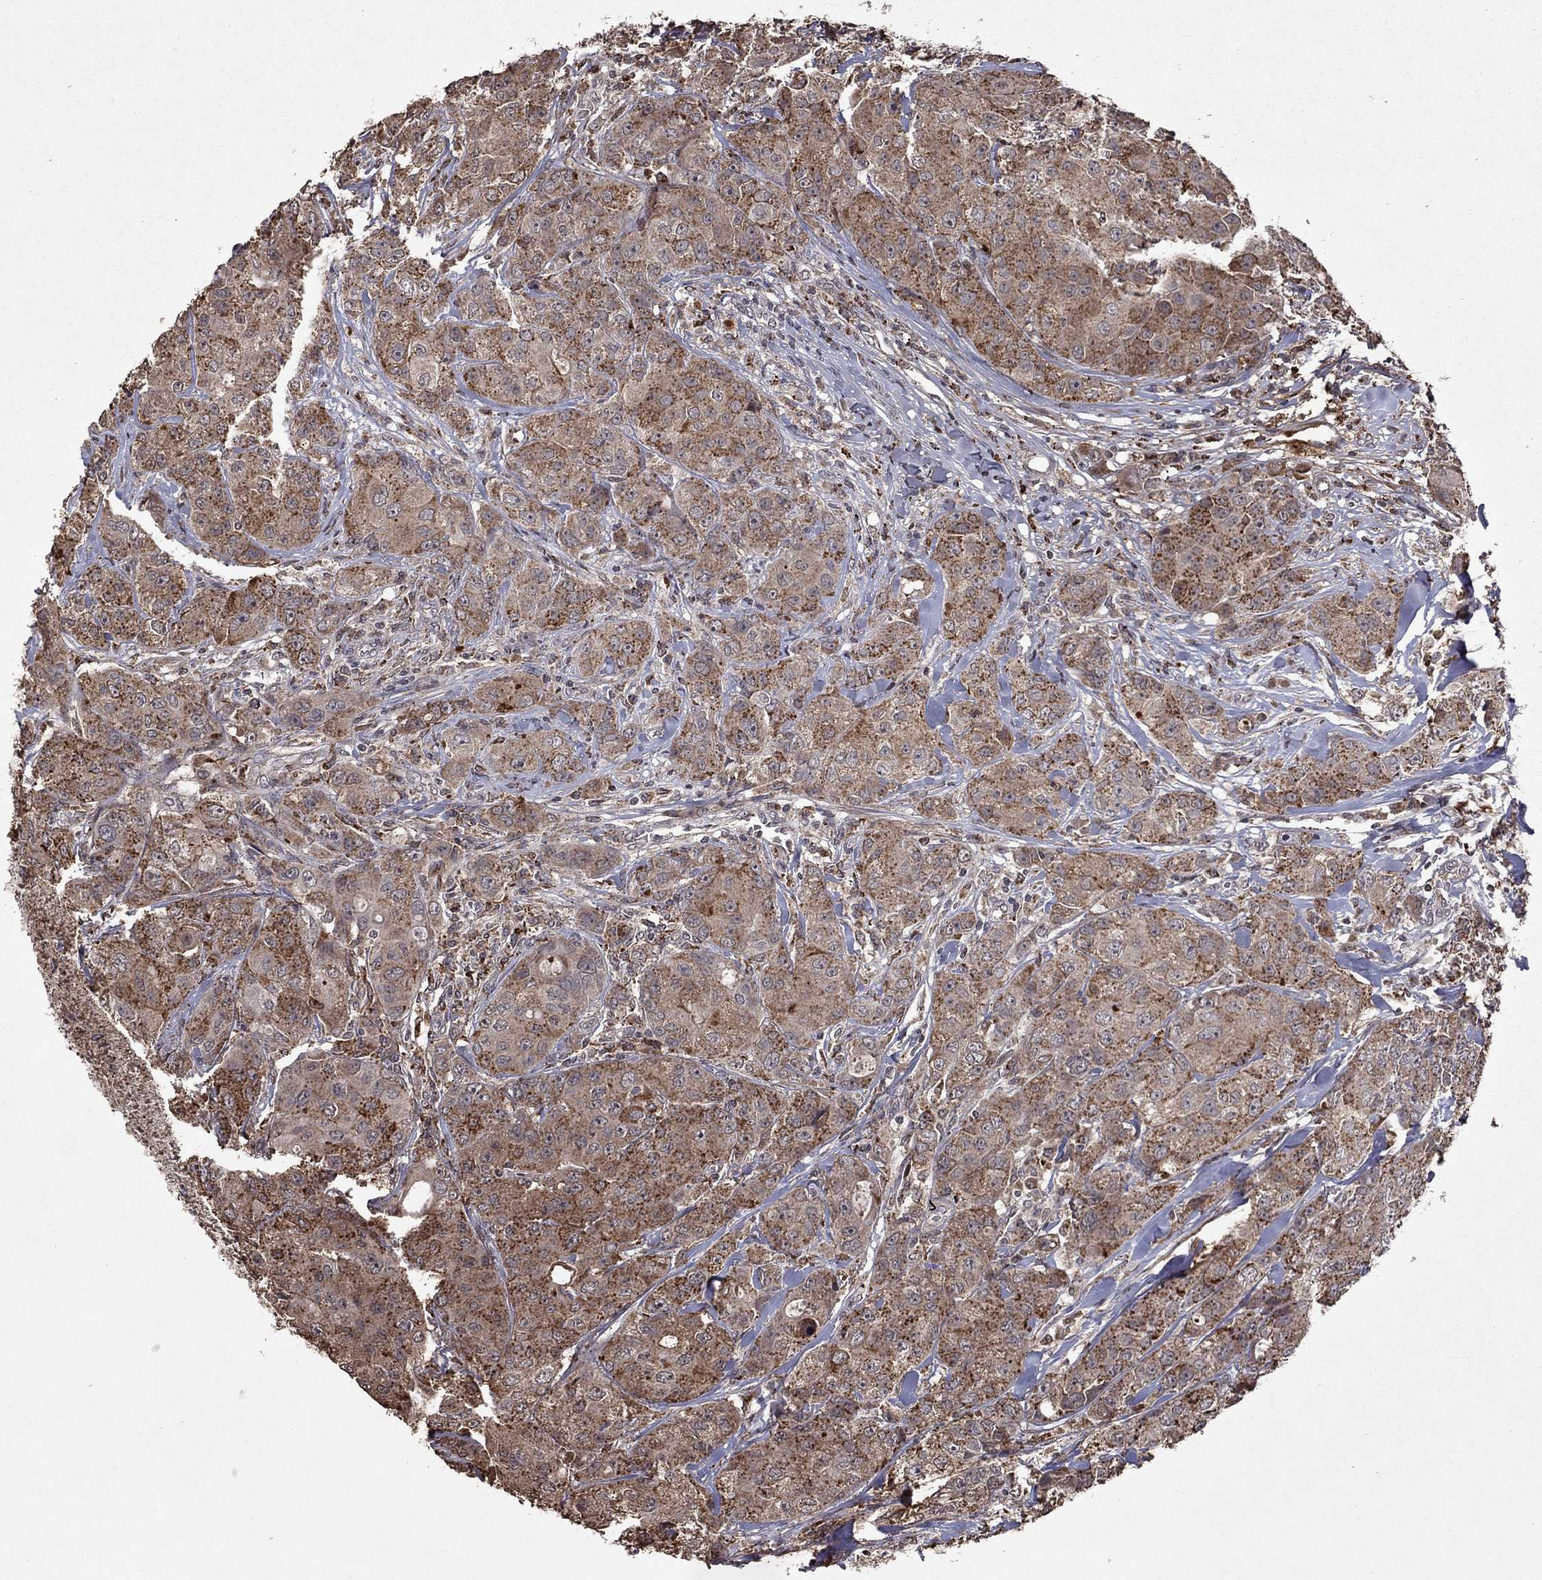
{"staining": {"intensity": "moderate", "quantity": ">75%", "location": "cytoplasmic/membranous"}, "tissue": "breast cancer", "cell_type": "Tumor cells", "image_type": "cancer", "snomed": [{"axis": "morphology", "description": "Duct carcinoma"}, {"axis": "topography", "description": "Breast"}], "caption": "Human breast cancer (infiltrating ductal carcinoma) stained for a protein (brown) displays moderate cytoplasmic/membranous positive positivity in about >75% of tumor cells.", "gene": "NLGN1", "patient": {"sex": "female", "age": 43}}